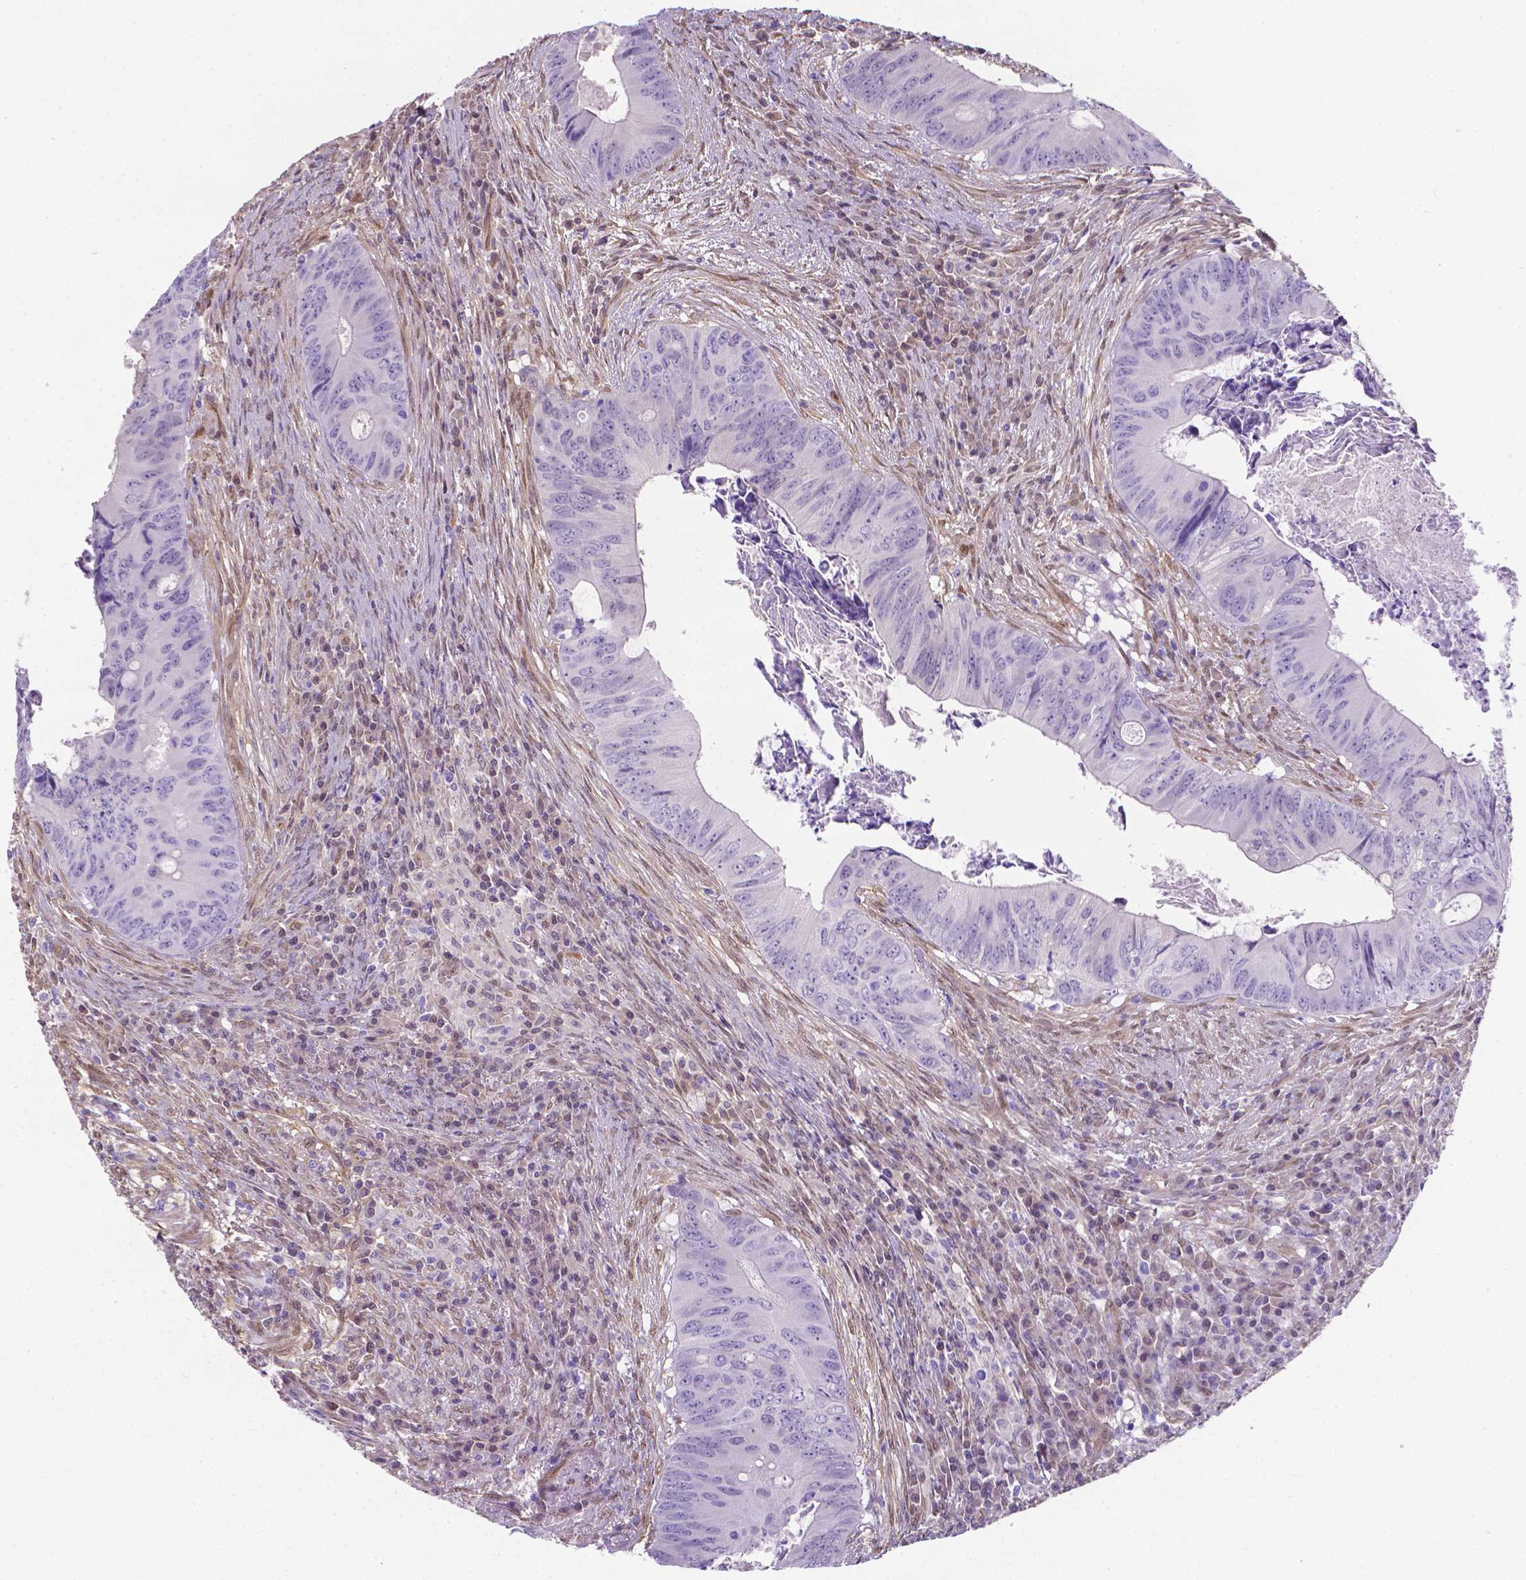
{"staining": {"intensity": "negative", "quantity": "none", "location": "none"}, "tissue": "colorectal cancer", "cell_type": "Tumor cells", "image_type": "cancer", "snomed": [{"axis": "morphology", "description": "Adenocarcinoma, NOS"}, {"axis": "topography", "description": "Colon"}], "caption": "IHC of human colorectal cancer shows no expression in tumor cells.", "gene": "CLIC4", "patient": {"sex": "female", "age": 74}}